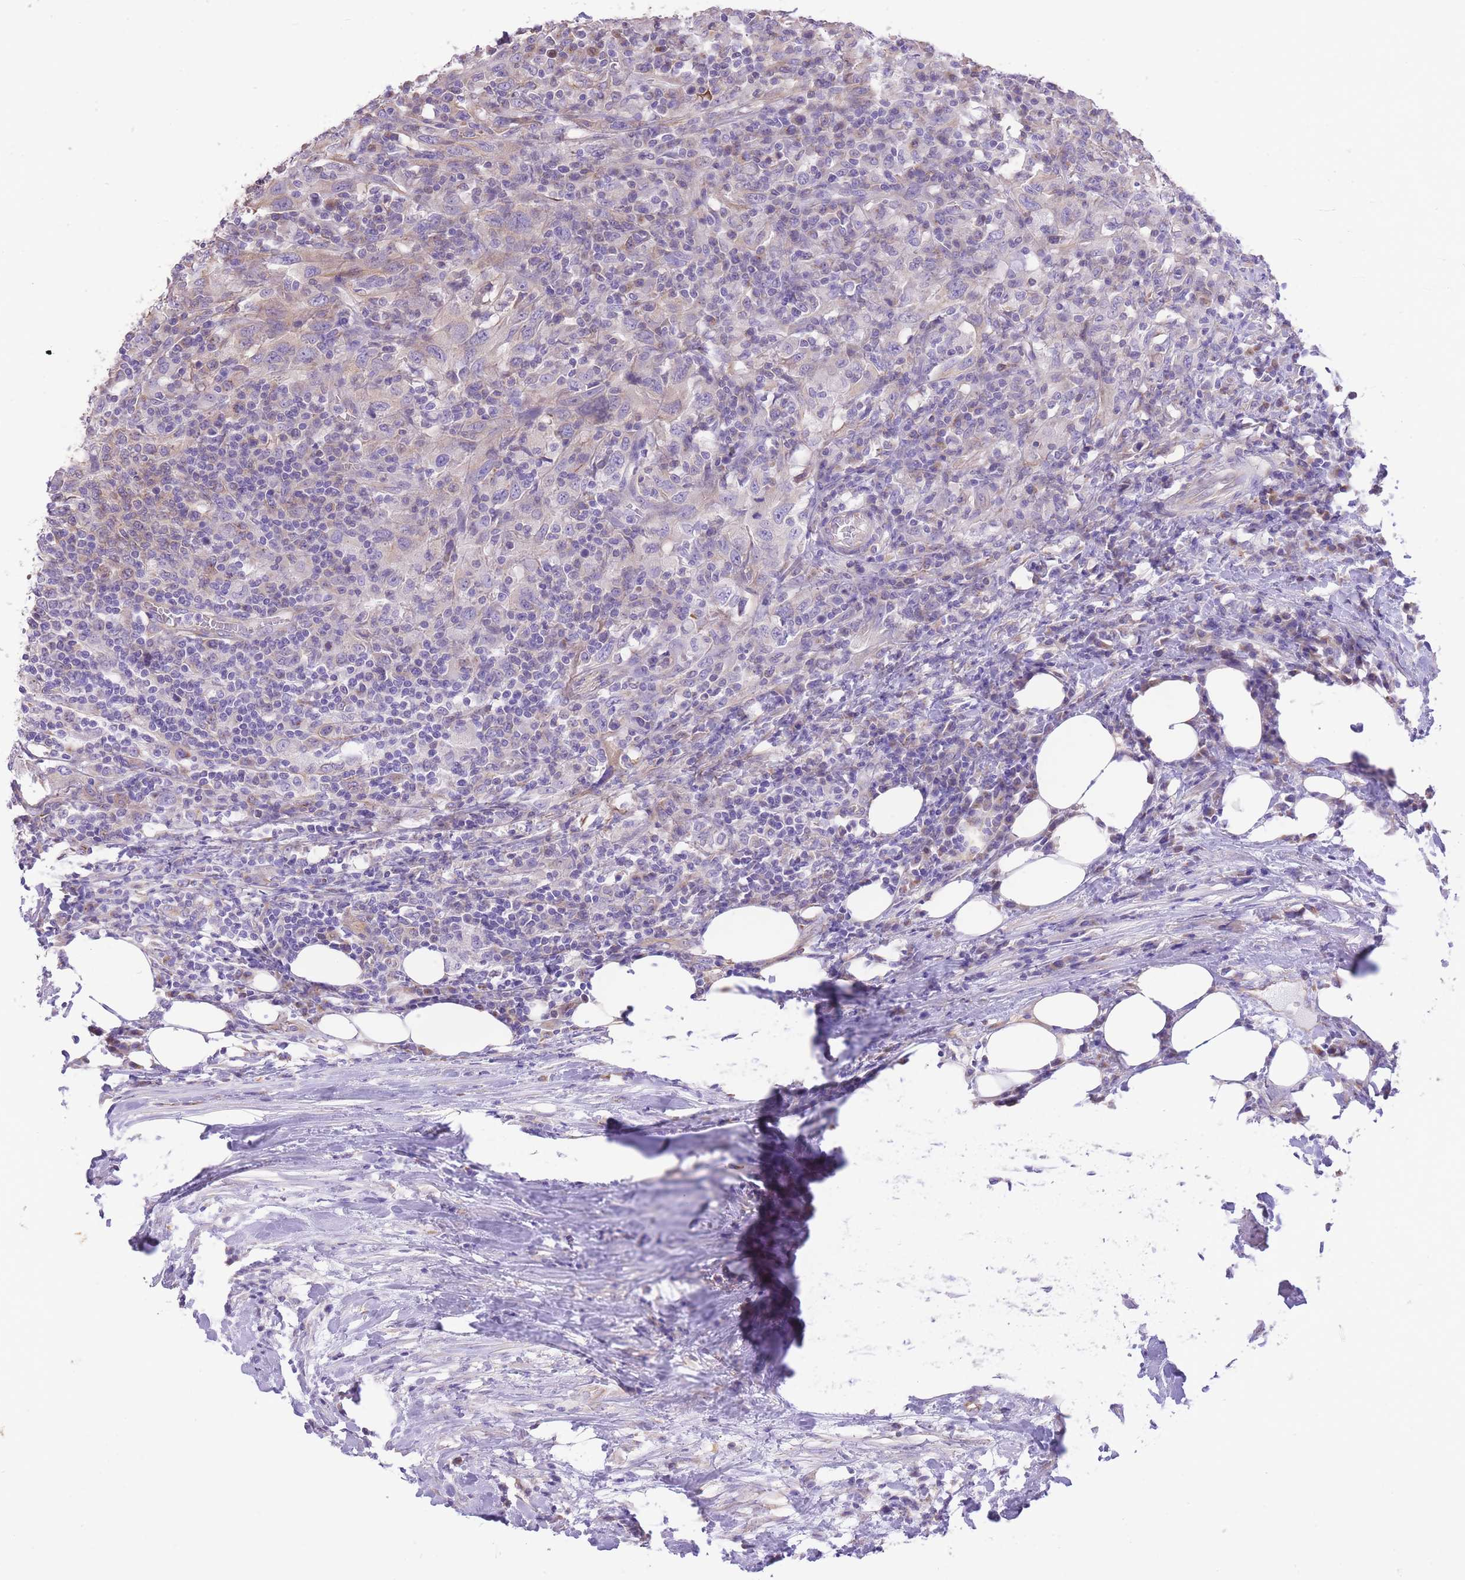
{"staining": {"intensity": "moderate", "quantity": "<25%", "location": "cytoplasmic/membranous"}, "tissue": "urothelial cancer", "cell_type": "Tumor cells", "image_type": "cancer", "snomed": [{"axis": "morphology", "description": "Urothelial carcinoma, High grade"}, {"axis": "topography", "description": "Urinary bladder"}], "caption": "High-power microscopy captured an immunohistochemistry (IHC) photomicrograph of high-grade urothelial carcinoma, revealing moderate cytoplasmic/membranous staining in approximately <25% of tumor cells. The staining was performed using DAB (3,3'-diaminobenzidine), with brown indicating positive protein expression. Nuclei are stained blue with hematoxylin.", "gene": "RHOU", "patient": {"sex": "male", "age": 61}}